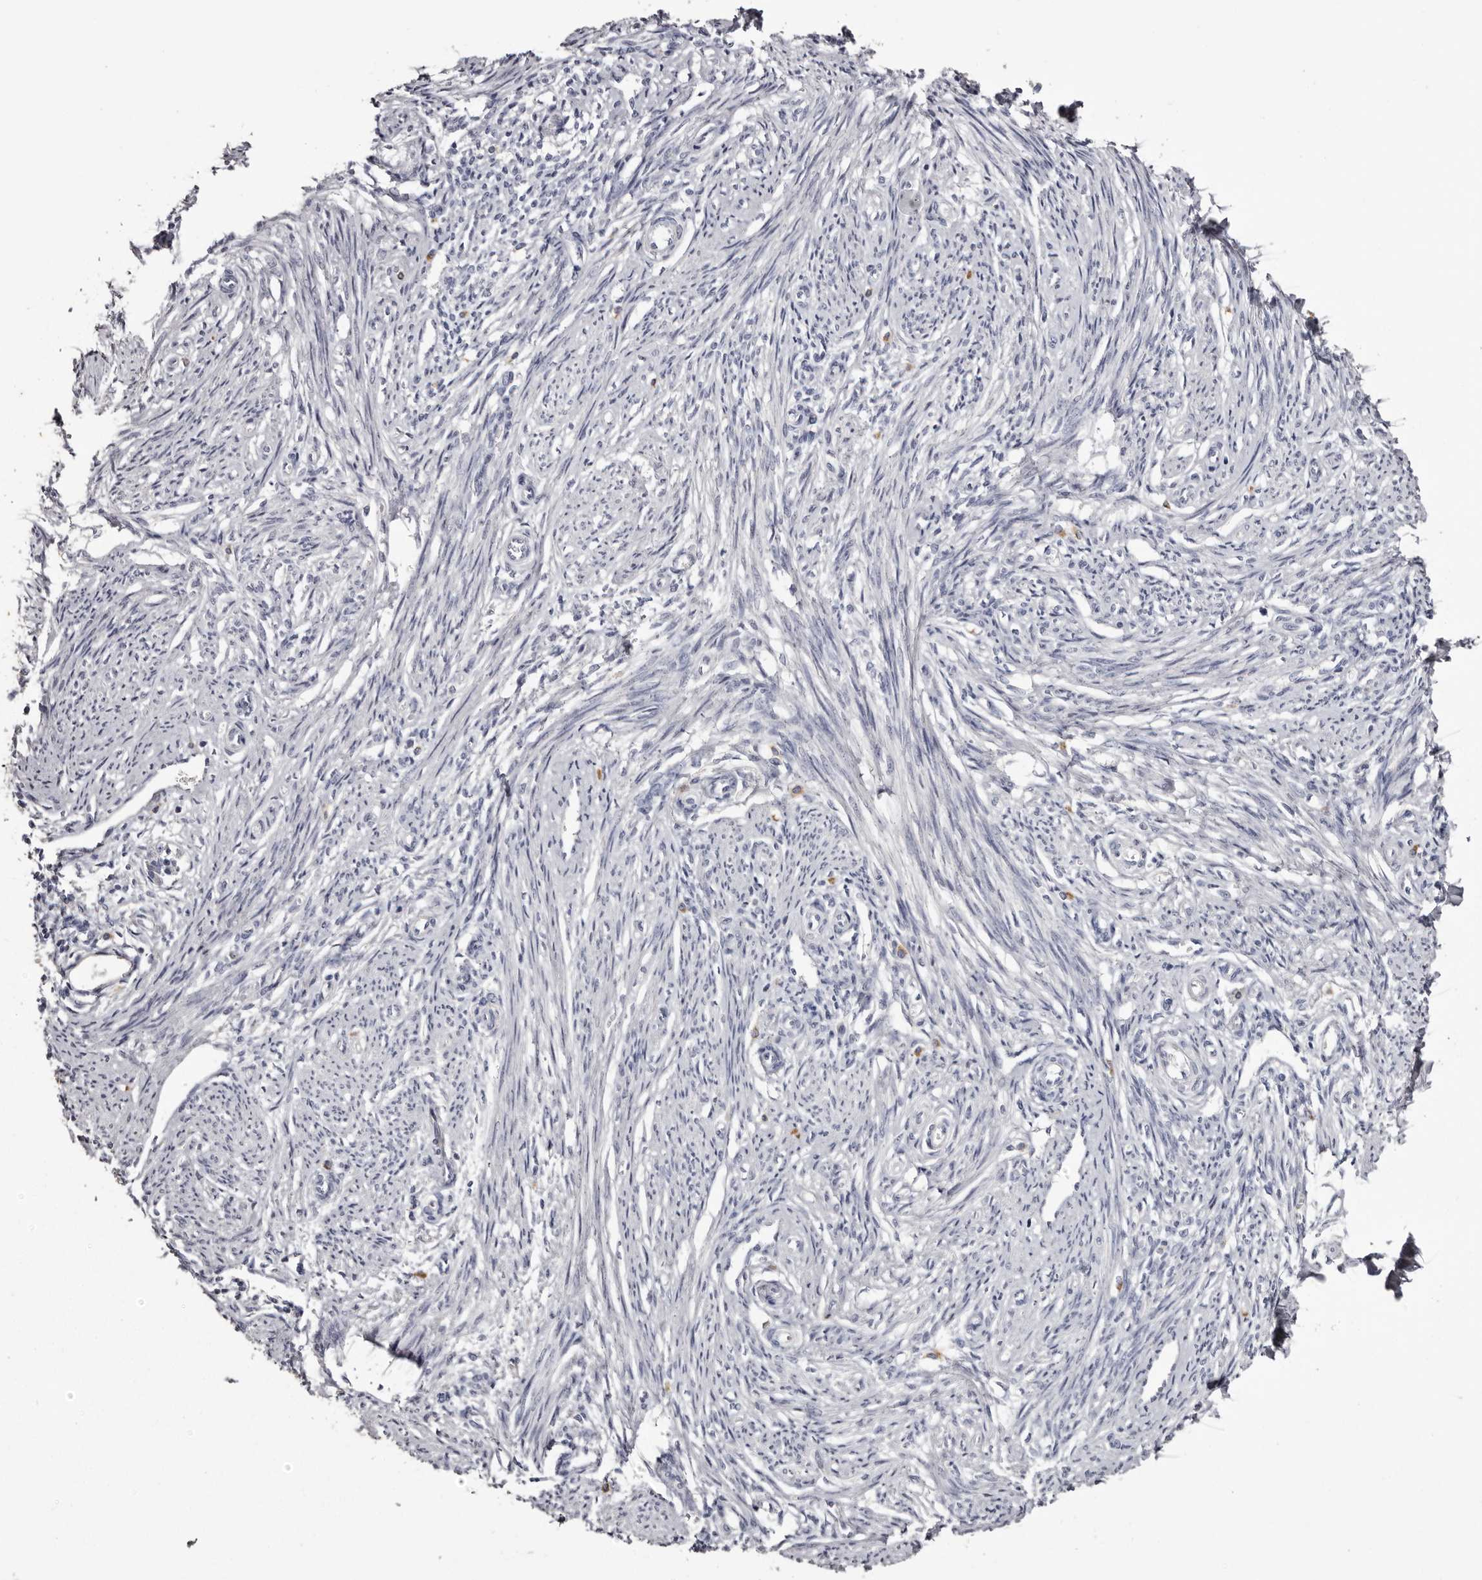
{"staining": {"intensity": "negative", "quantity": "none", "location": "none"}, "tissue": "endometrium", "cell_type": "Cells in endometrial stroma", "image_type": "normal", "snomed": [{"axis": "morphology", "description": "Normal tissue, NOS"}, {"axis": "topography", "description": "Endometrium"}], "caption": "This is an IHC micrograph of unremarkable human endometrium. There is no expression in cells in endometrial stroma.", "gene": "CA6", "patient": {"sex": "female", "age": 56}}